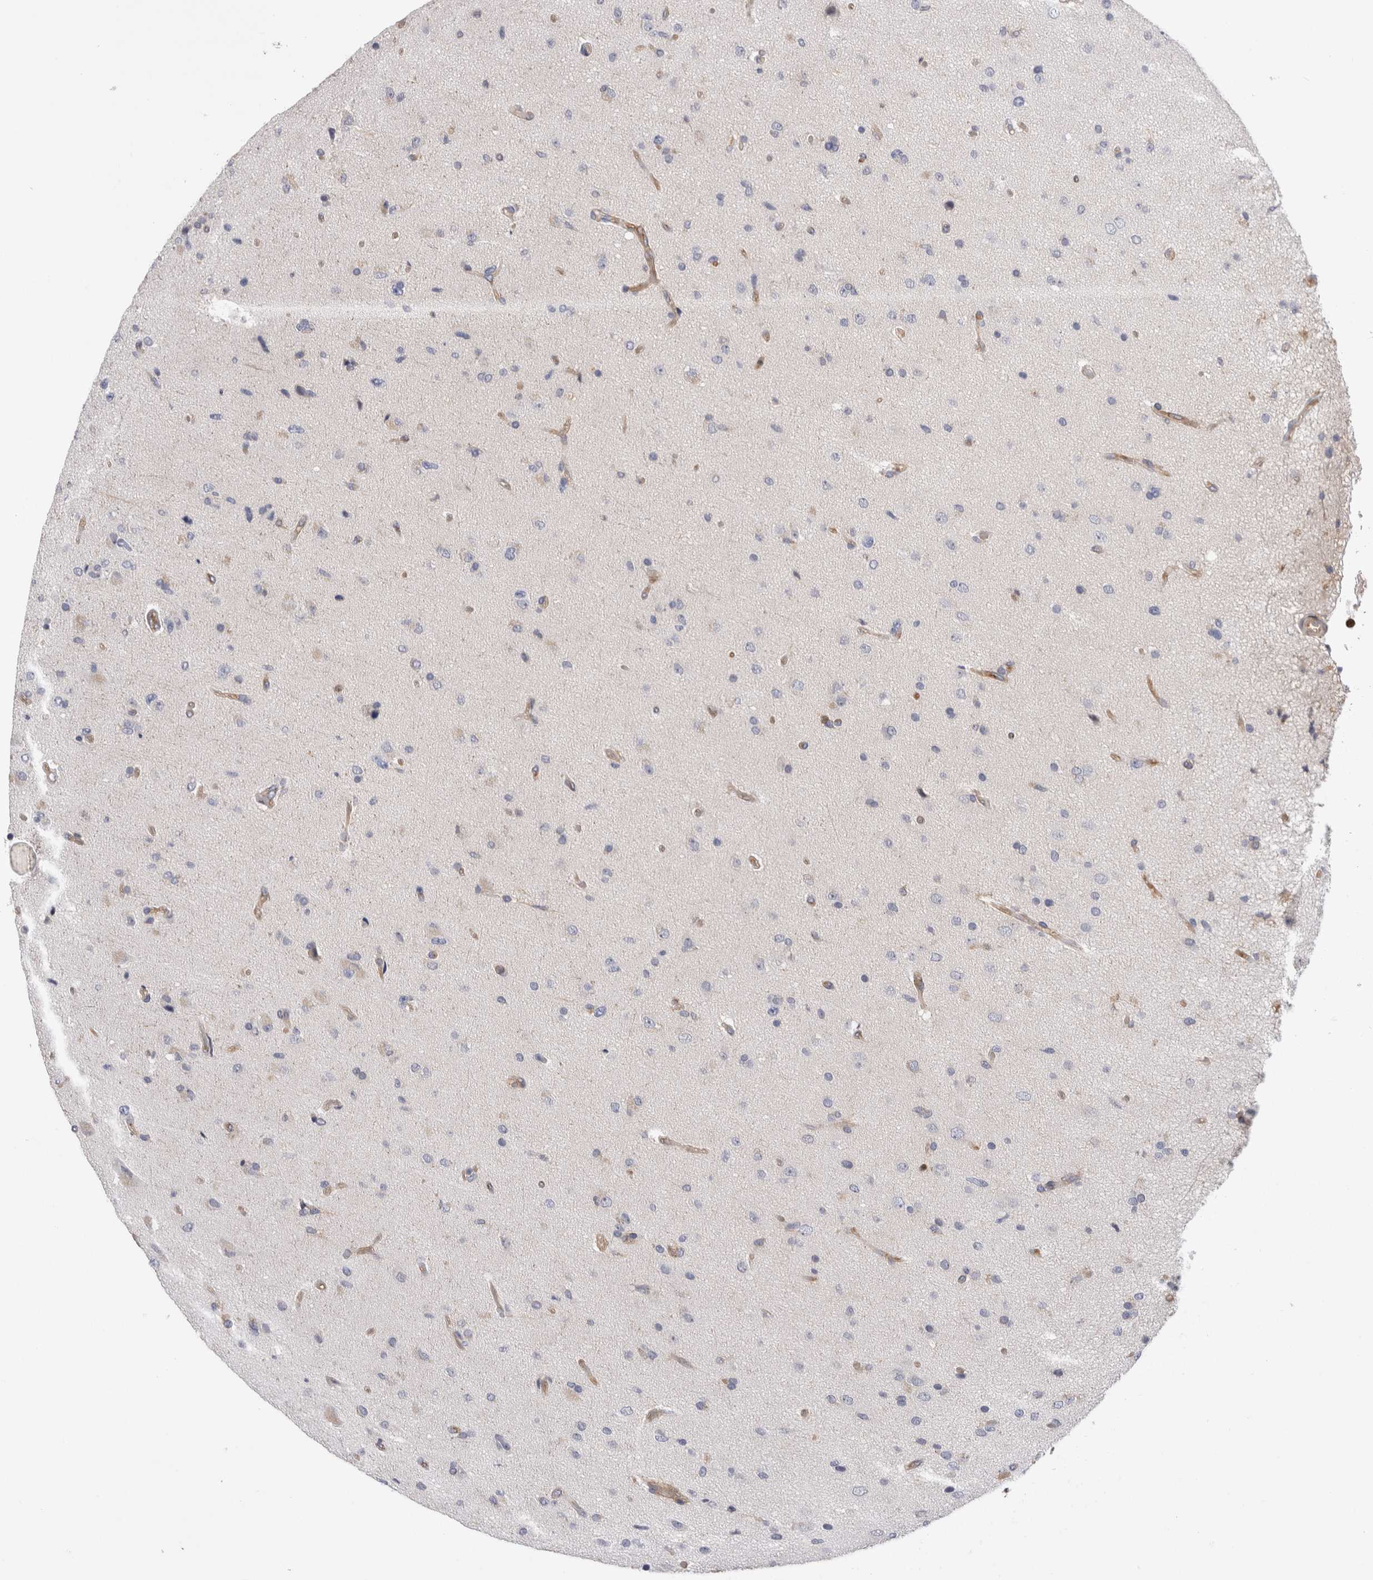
{"staining": {"intensity": "negative", "quantity": "none", "location": "none"}, "tissue": "glioma", "cell_type": "Tumor cells", "image_type": "cancer", "snomed": [{"axis": "morphology", "description": "Glioma, malignant, High grade"}, {"axis": "topography", "description": "Brain"}], "caption": "A high-resolution image shows IHC staining of glioma, which exhibits no significant expression in tumor cells. (Brightfield microscopy of DAB (3,3'-diaminobenzidine) immunohistochemistry at high magnification).", "gene": "RAB11FIP1", "patient": {"sex": "male", "age": 72}}